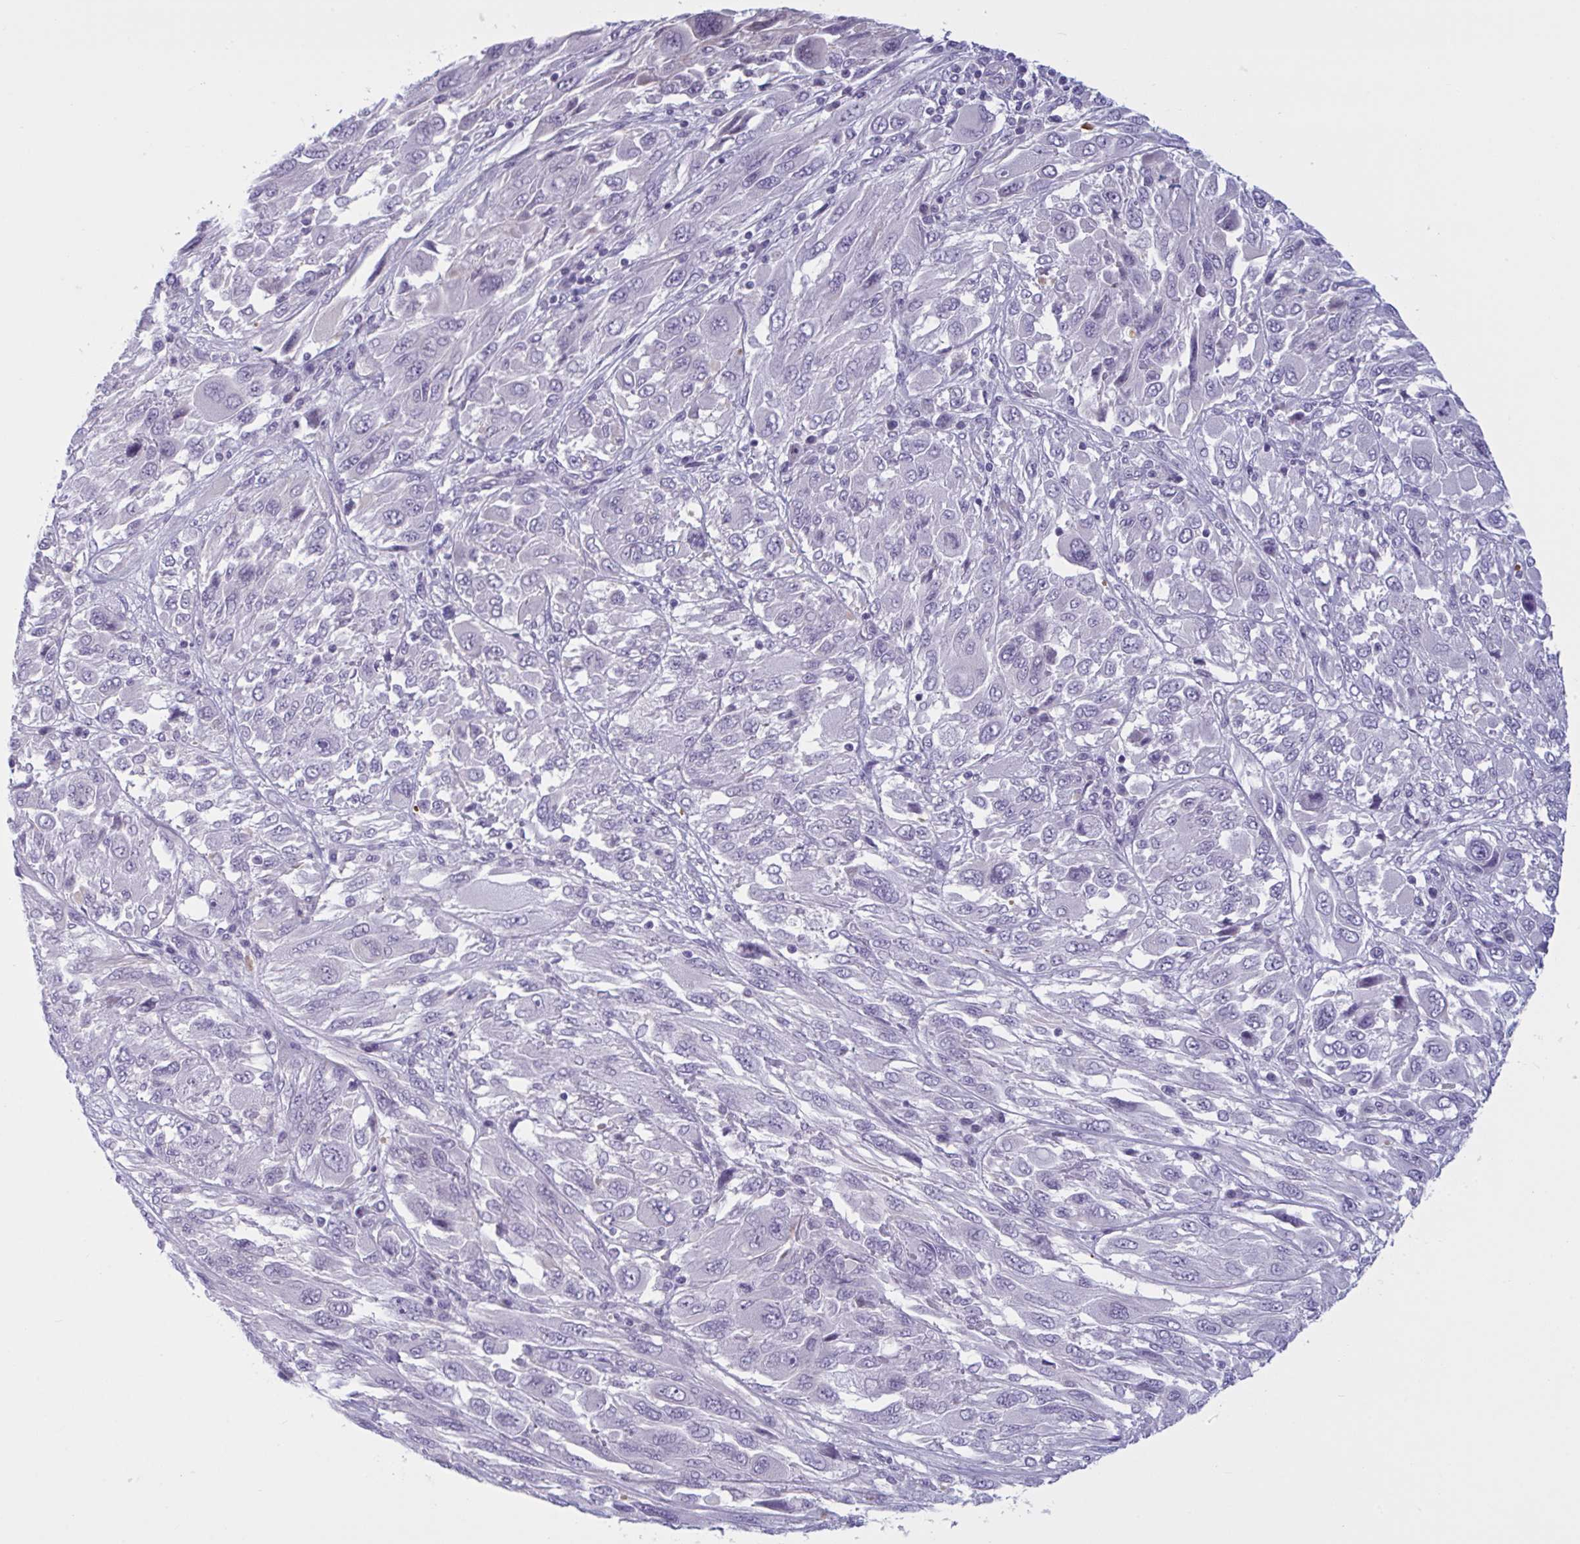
{"staining": {"intensity": "negative", "quantity": "none", "location": "none"}, "tissue": "melanoma", "cell_type": "Tumor cells", "image_type": "cancer", "snomed": [{"axis": "morphology", "description": "Malignant melanoma, NOS"}, {"axis": "topography", "description": "Skin"}], "caption": "Micrograph shows no protein staining in tumor cells of malignant melanoma tissue. (DAB immunohistochemistry (IHC), high magnification).", "gene": "OR1L3", "patient": {"sex": "female", "age": 91}}